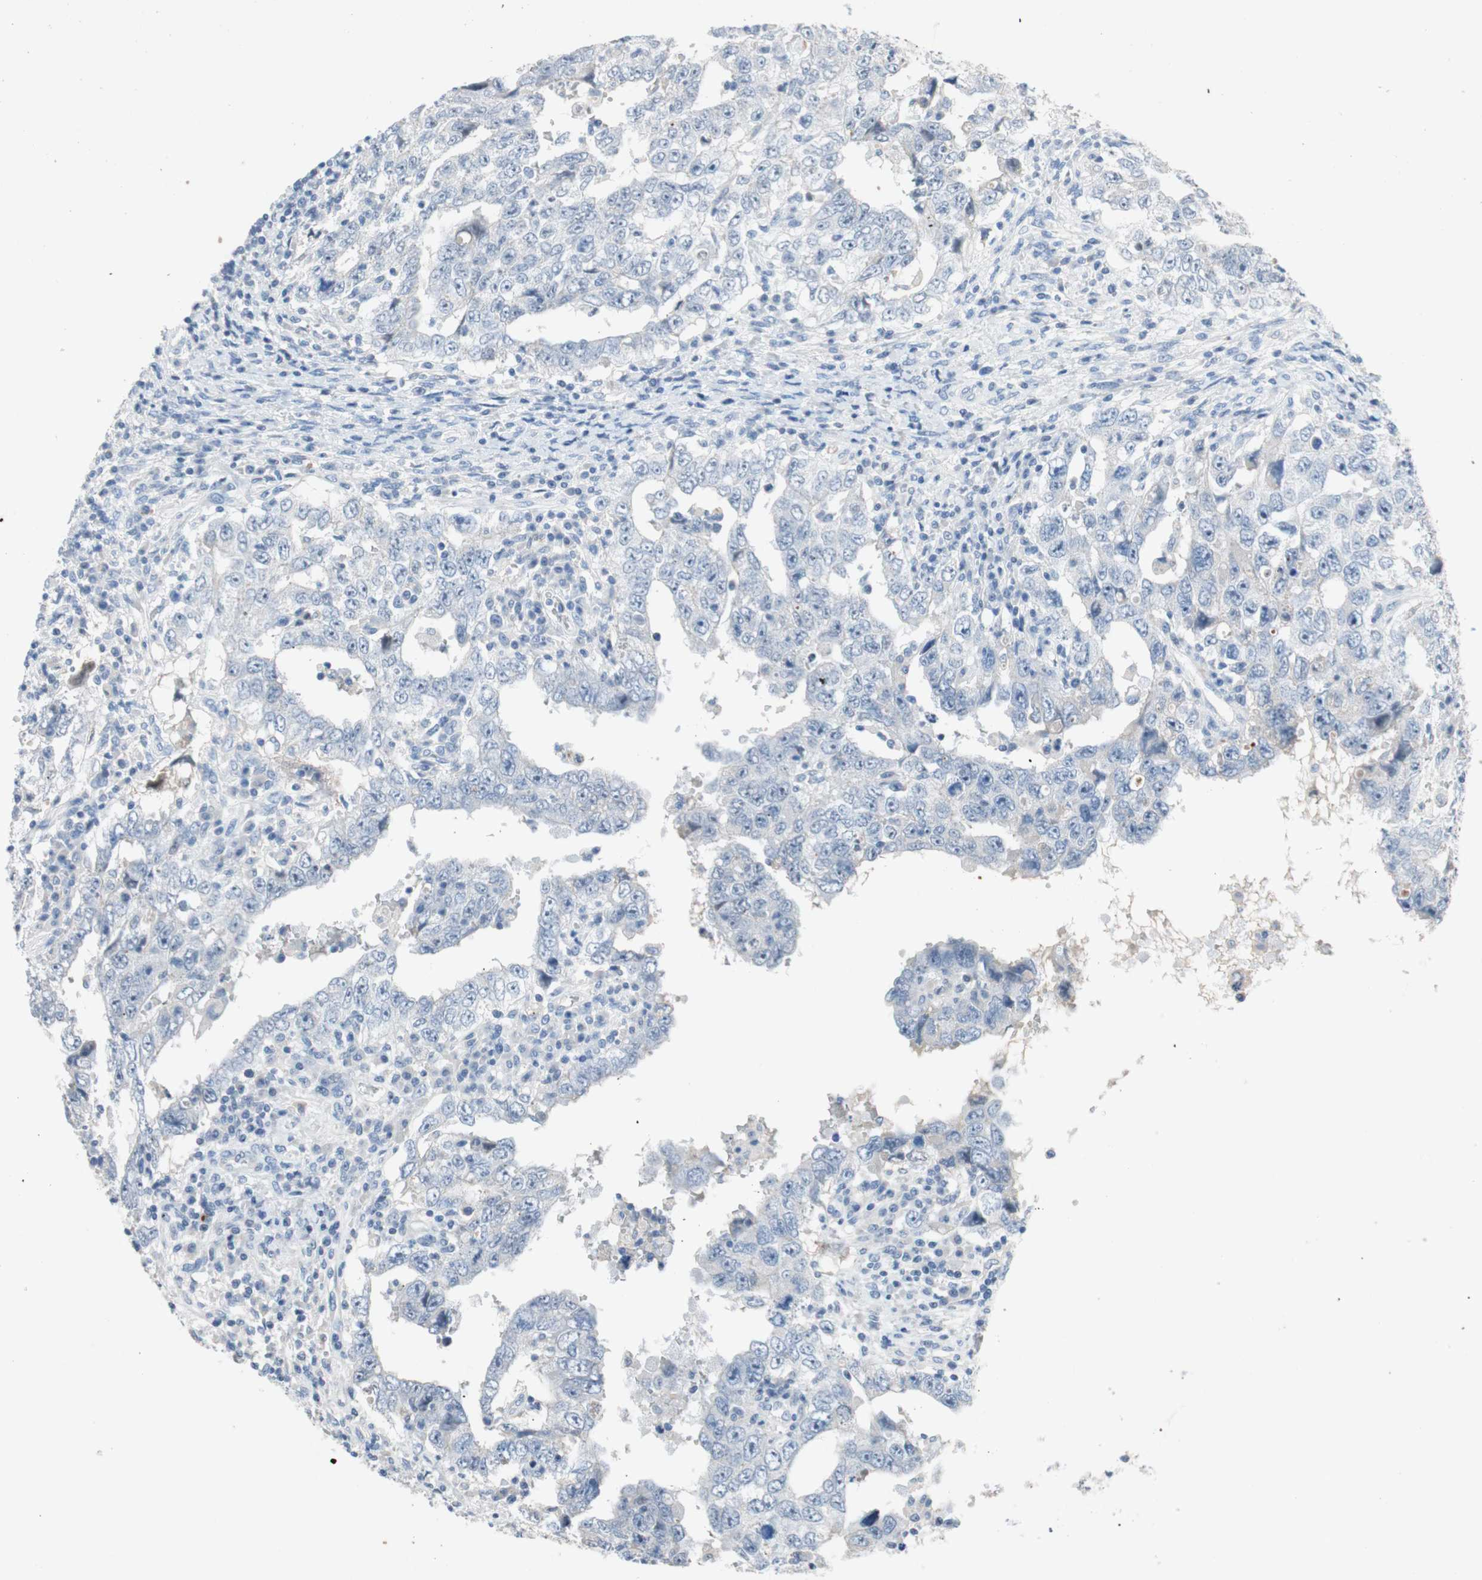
{"staining": {"intensity": "negative", "quantity": "none", "location": "none"}, "tissue": "testis cancer", "cell_type": "Tumor cells", "image_type": "cancer", "snomed": [{"axis": "morphology", "description": "Carcinoma, Embryonal, NOS"}, {"axis": "topography", "description": "Testis"}], "caption": "DAB immunohistochemical staining of human testis embryonal carcinoma displays no significant staining in tumor cells. (Brightfield microscopy of DAB (3,3'-diaminobenzidine) immunohistochemistry (IHC) at high magnification).", "gene": "PDZK1", "patient": {"sex": "male", "age": 26}}